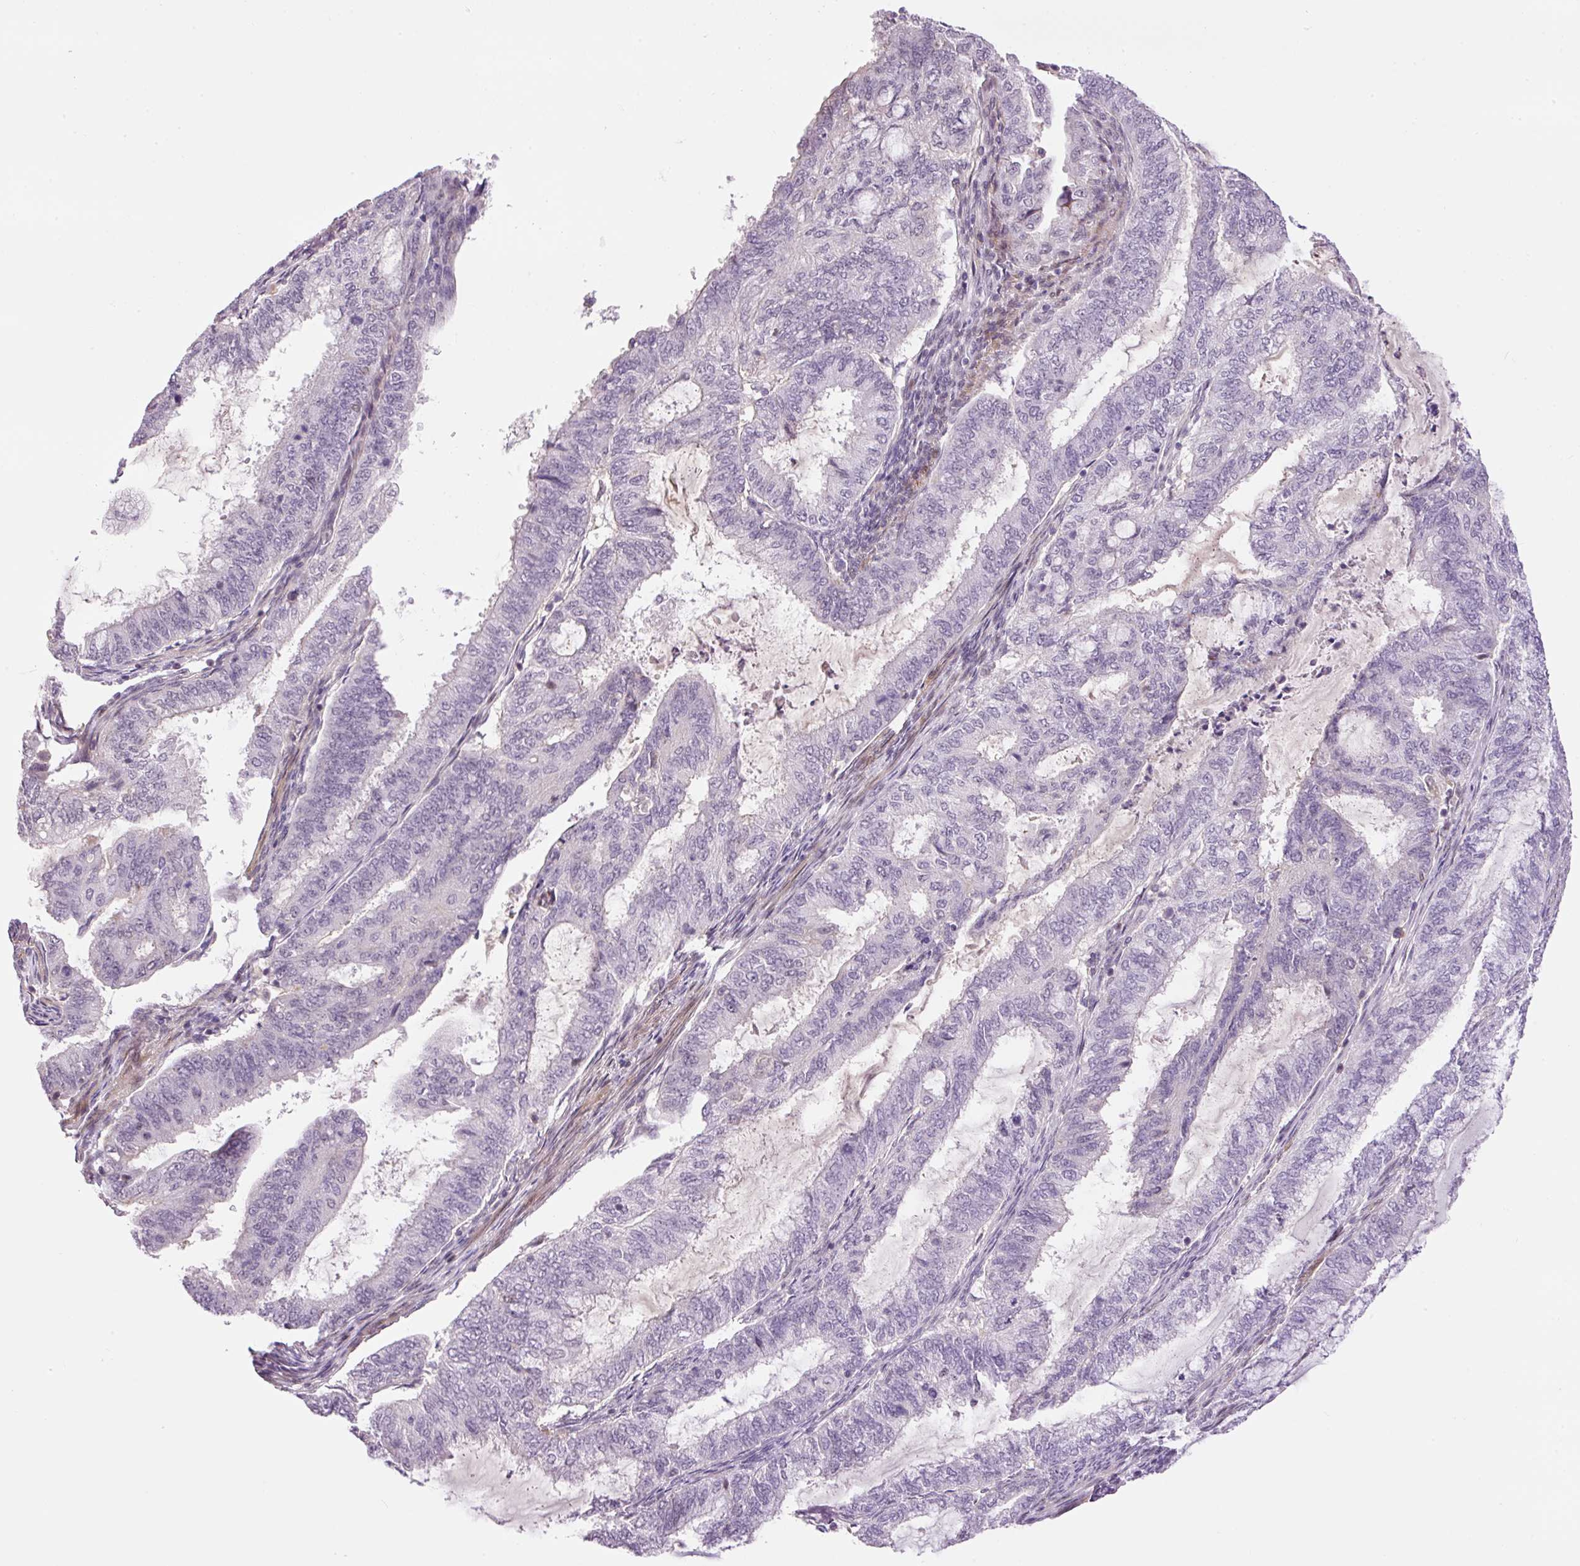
{"staining": {"intensity": "negative", "quantity": "none", "location": "none"}, "tissue": "endometrial cancer", "cell_type": "Tumor cells", "image_type": "cancer", "snomed": [{"axis": "morphology", "description": "Adenocarcinoma, NOS"}, {"axis": "topography", "description": "Endometrium"}], "caption": "A photomicrograph of adenocarcinoma (endometrial) stained for a protein reveals no brown staining in tumor cells.", "gene": "HNF1A", "patient": {"sex": "female", "age": 51}}